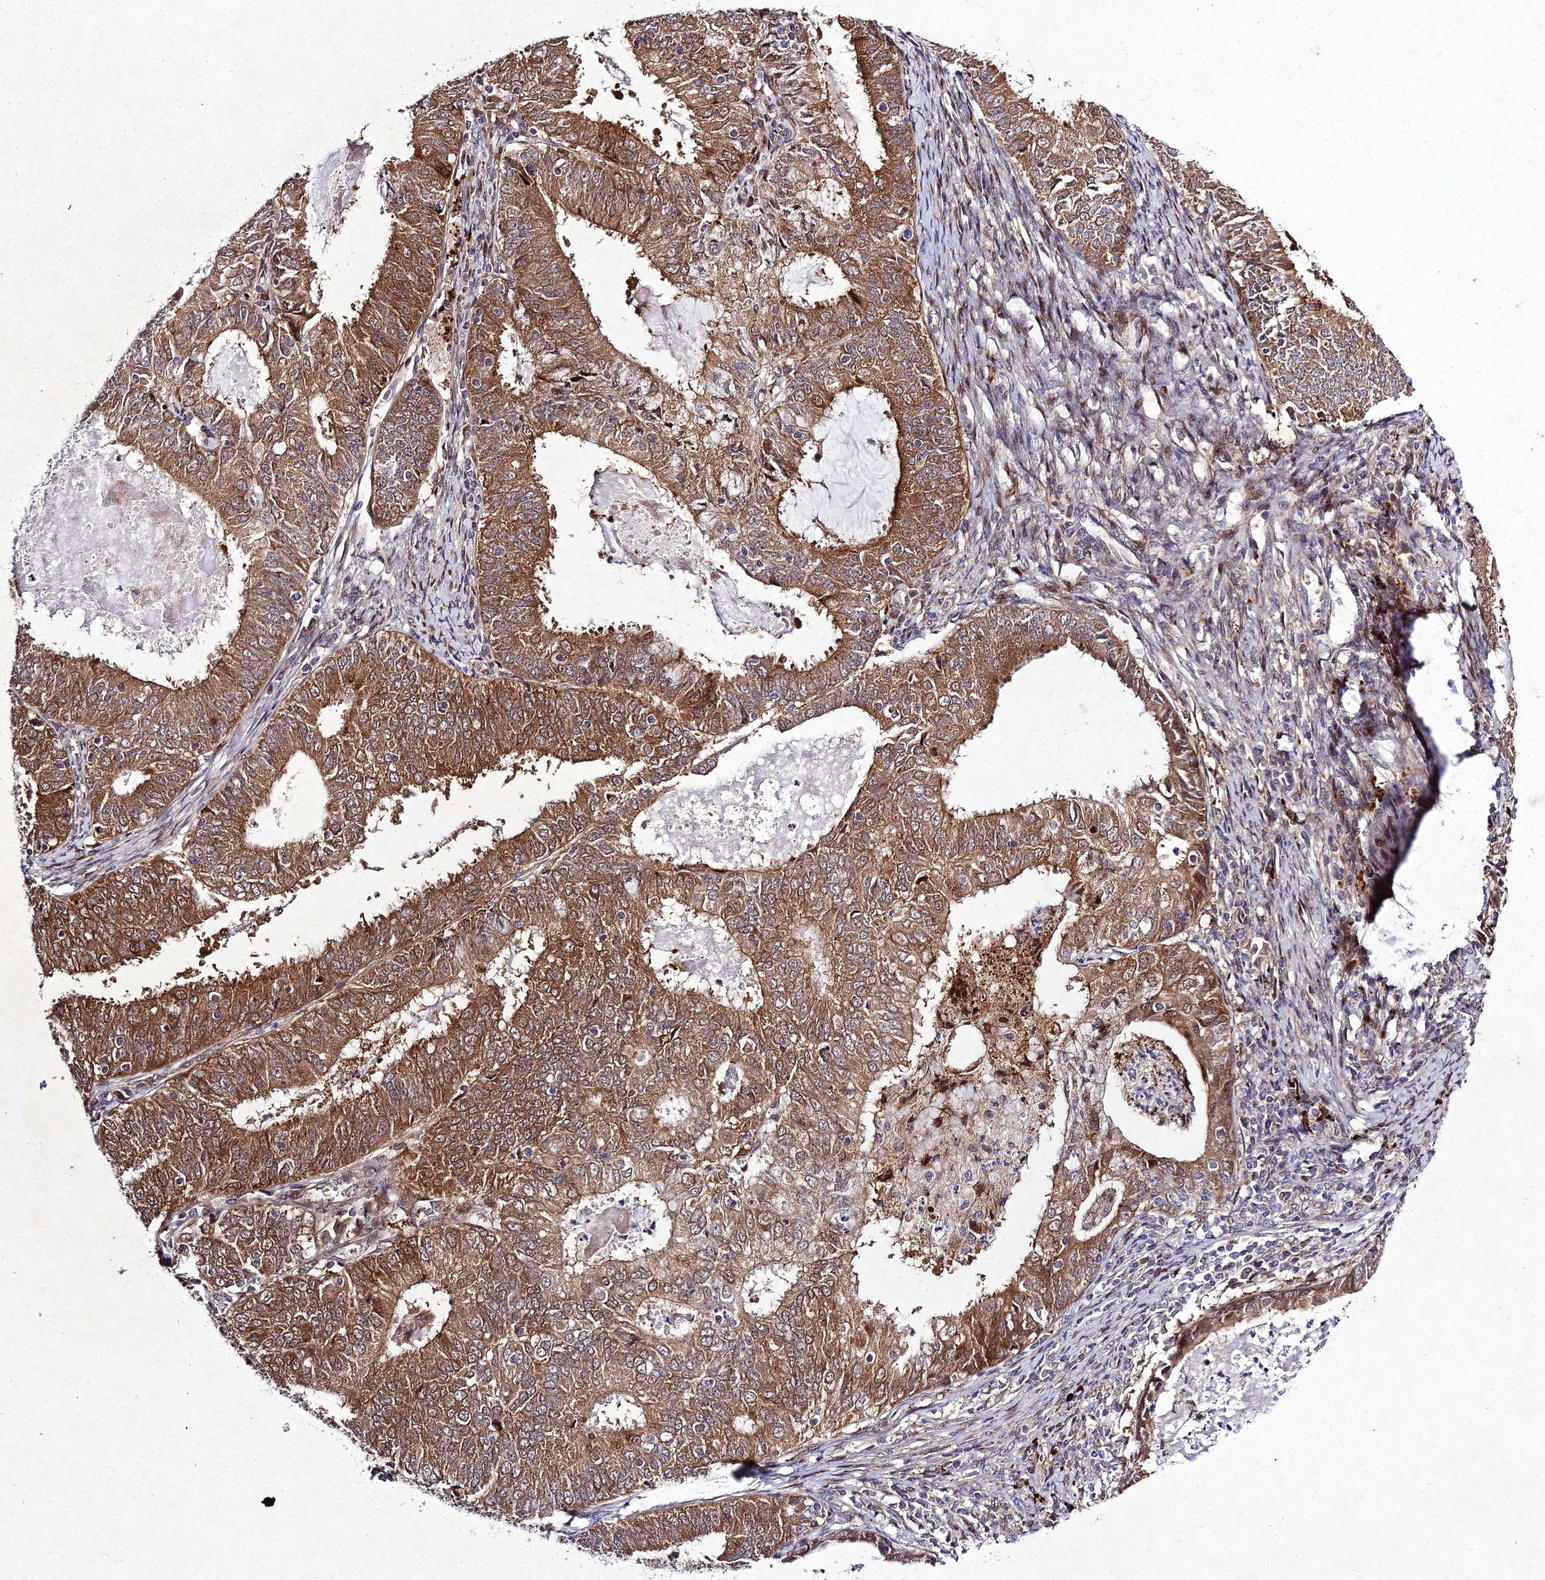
{"staining": {"intensity": "moderate", "quantity": ">75%", "location": "cytoplasmic/membranous"}, "tissue": "endometrial cancer", "cell_type": "Tumor cells", "image_type": "cancer", "snomed": [{"axis": "morphology", "description": "Adenocarcinoma, NOS"}, {"axis": "topography", "description": "Endometrium"}], "caption": "Human adenocarcinoma (endometrial) stained with a protein marker shows moderate staining in tumor cells.", "gene": "MKKS", "patient": {"sex": "female", "age": 57}}